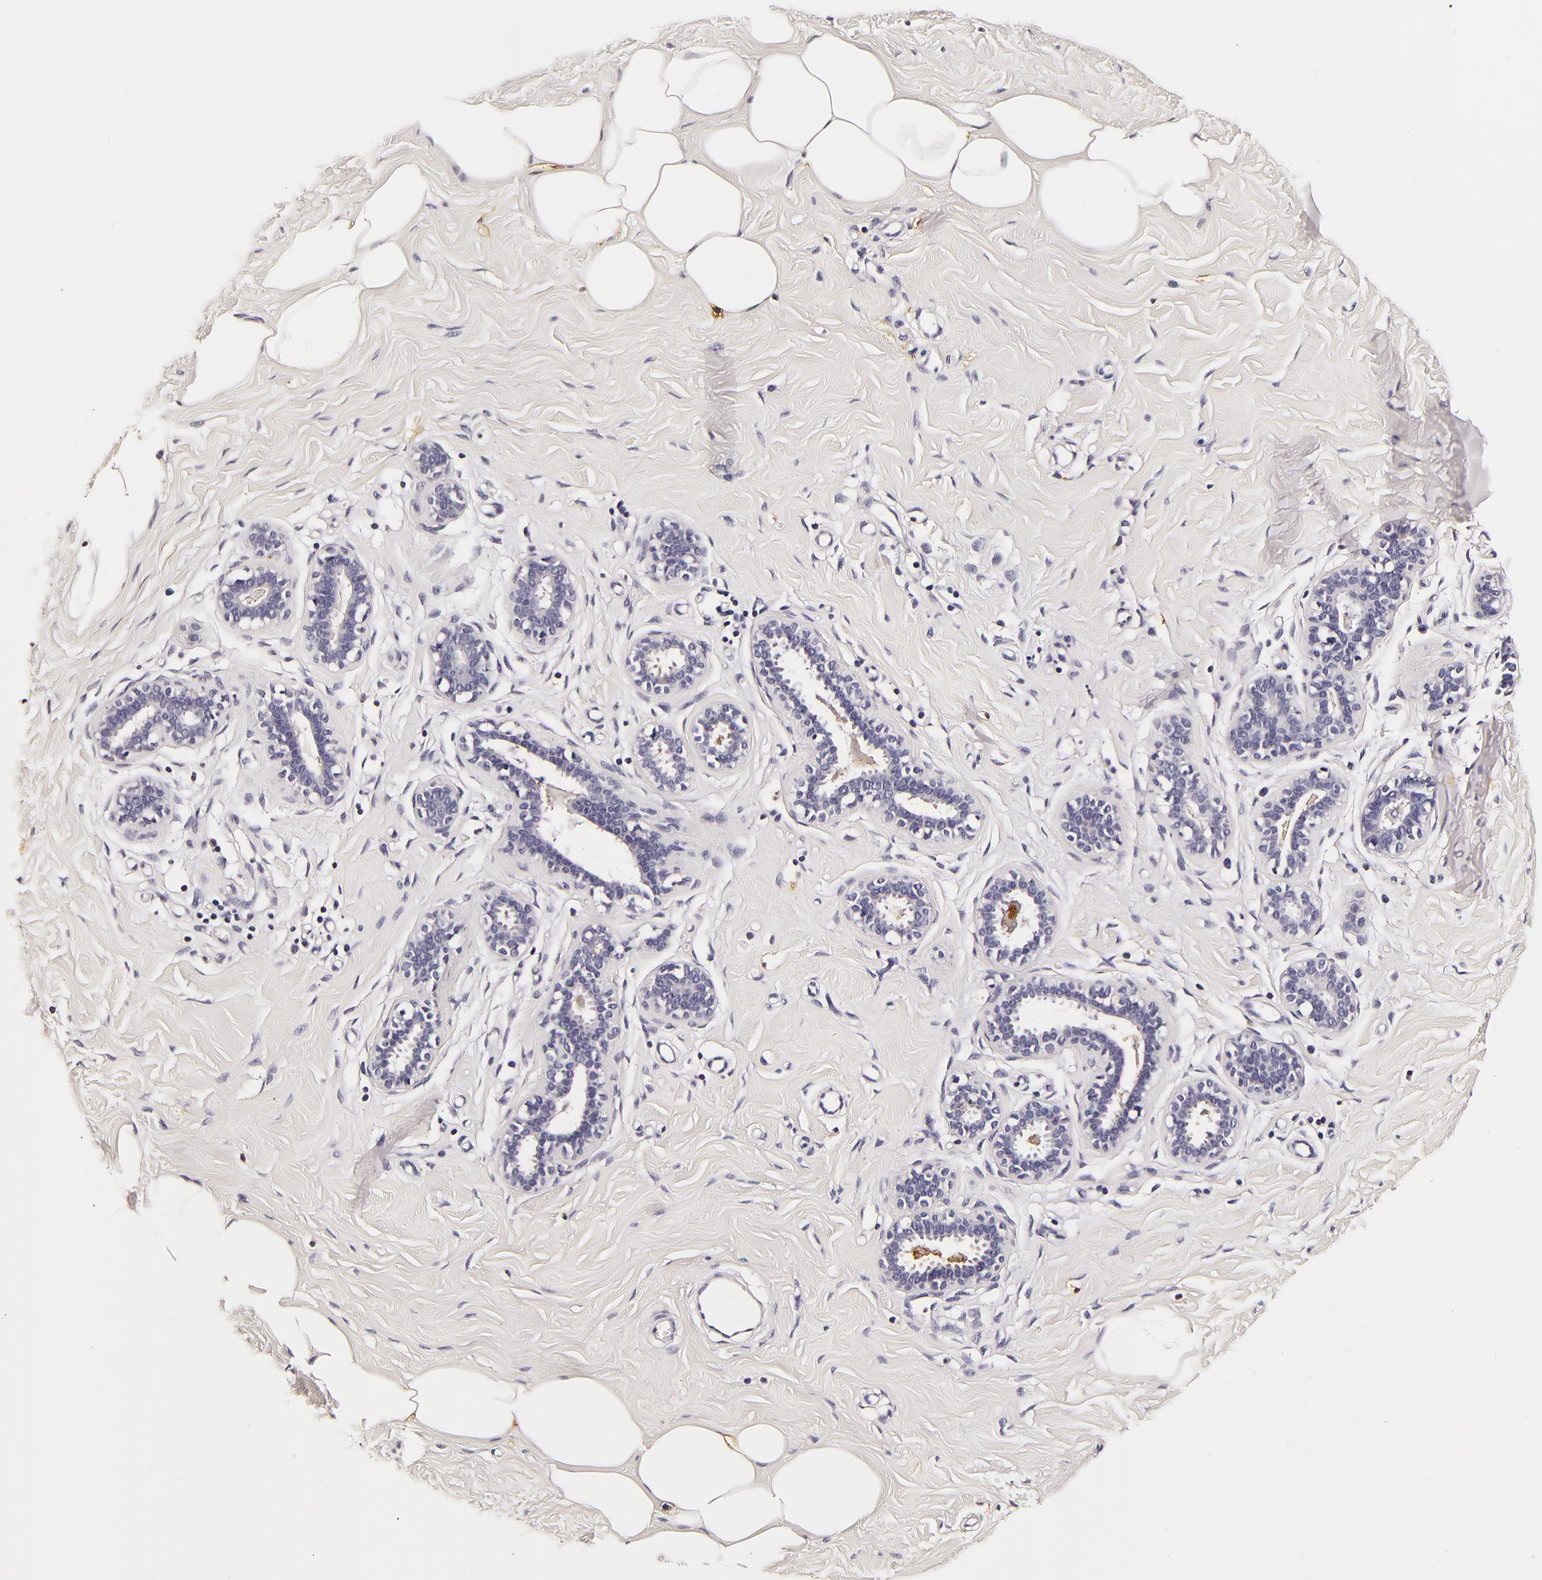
{"staining": {"intensity": "negative", "quantity": "none", "location": "none"}, "tissue": "breast", "cell_type": "Adipocytes", "image_type": "normal", "snomed": [{"axis": "morphology", "description": "Normal tissue, NOS"}, {"axis": "topography", "description": "Breast"}], "caption": "Immunohistochemistry image of benign breast: human breast stained with DAB (3,3'-diaminobenzidine) shows no significant protein expression in adipocytes. (DAB immunohistochemistry (IHC), high magnification).", "gene": "LGALS3BP", "patient": {"sex": "female", "age": 45}}